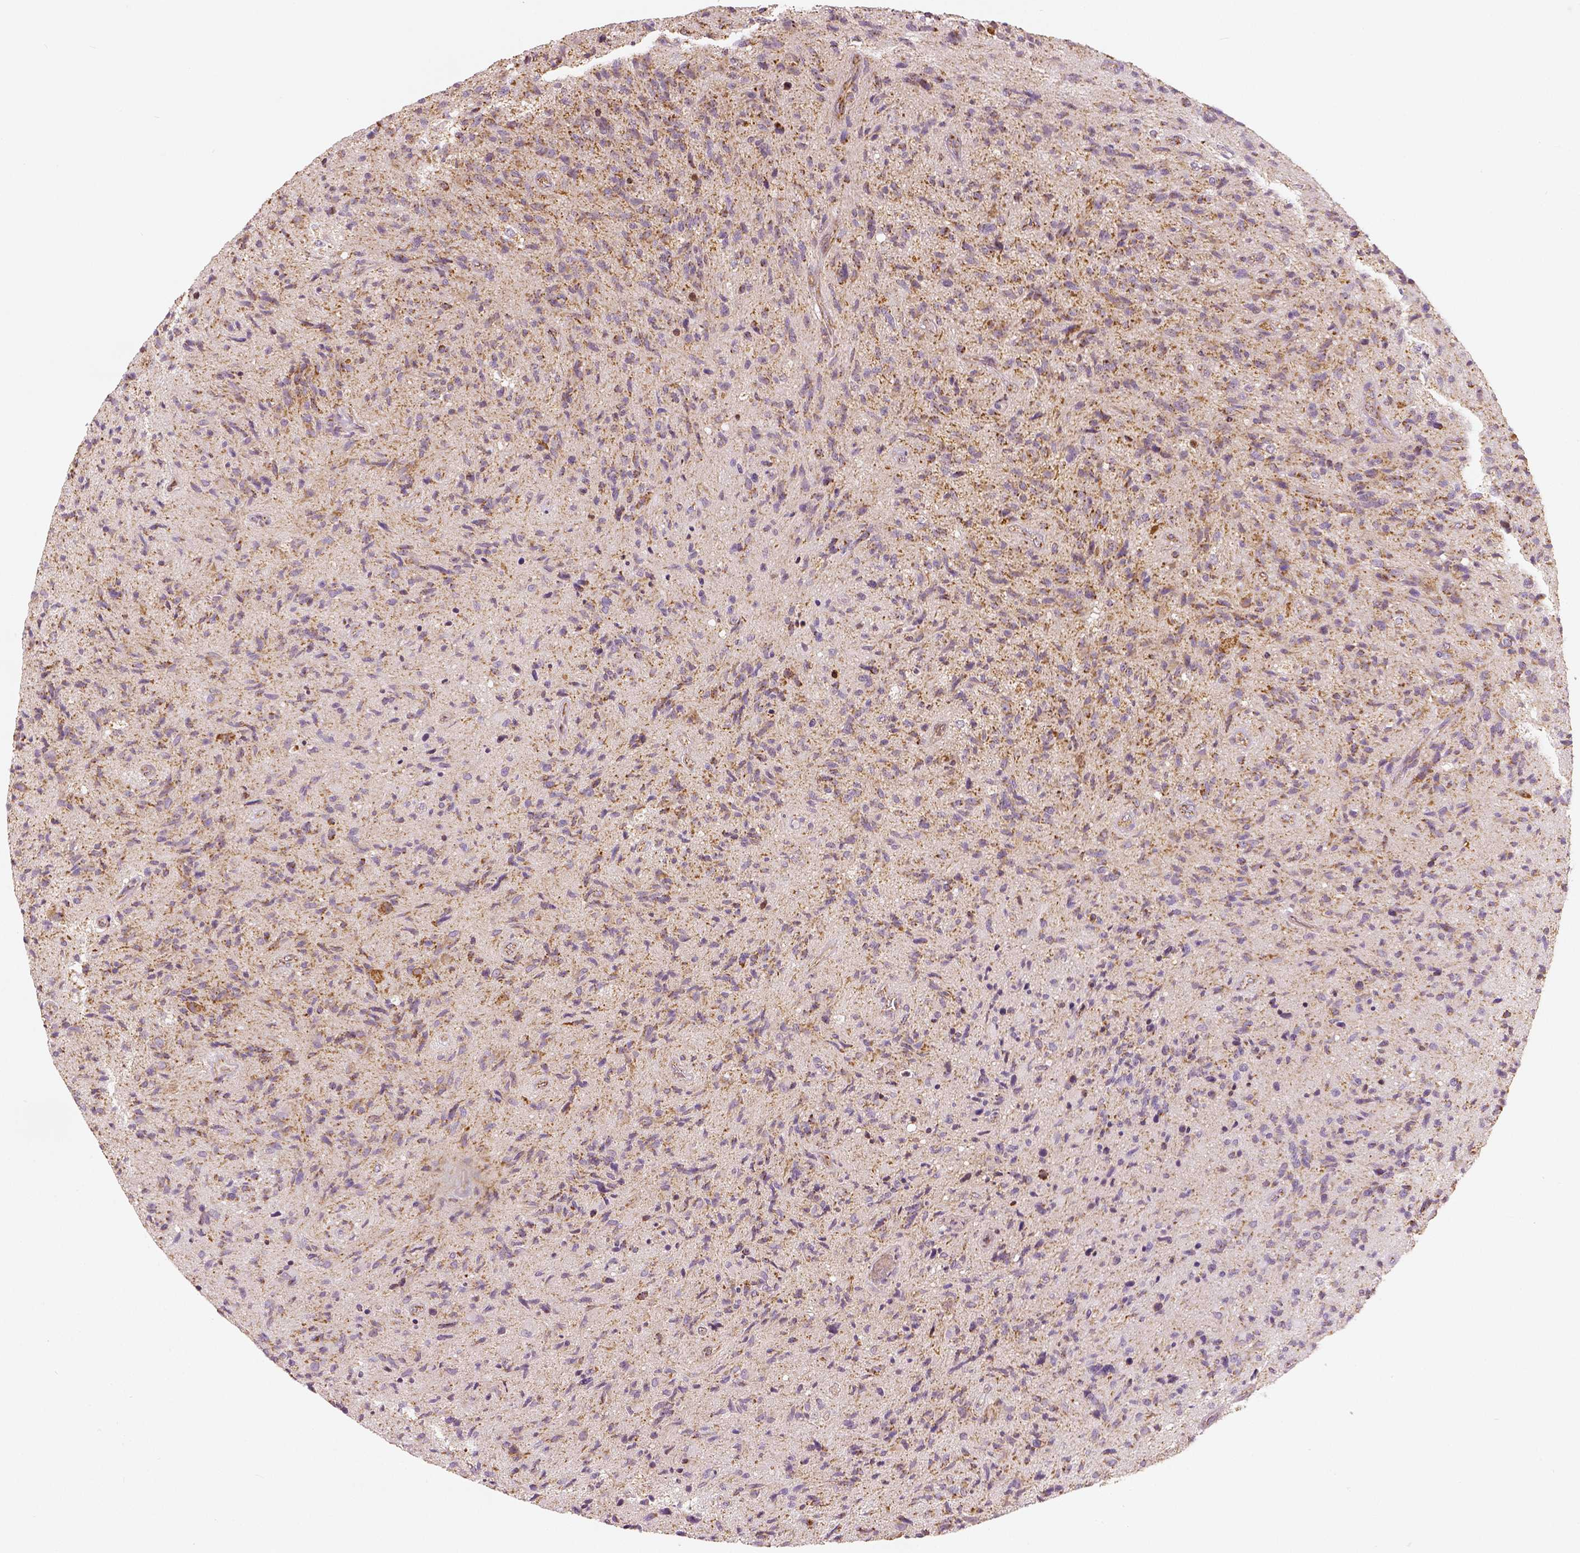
{"staining": {"intensity": "moderate", "quantity": "25%-75%", "location": "cytoplasmic/membranous"}, "tissue": "glioma", "cell_type": "Tumor cells", "image_type": "cancer", "snomed": [{"axis": "morphology", "description": "Glioma, malignant, High grade"}, {"axis": "topography", "description": "Brain"}], "caption": "Tumor cells display moderate cytoplasmic/membranous staining in about 25%-75% of cells in glioma. Nuclei are stained in blue.", "gene": "PGAM5", "patient": {"sex": "male", "age": 54}}